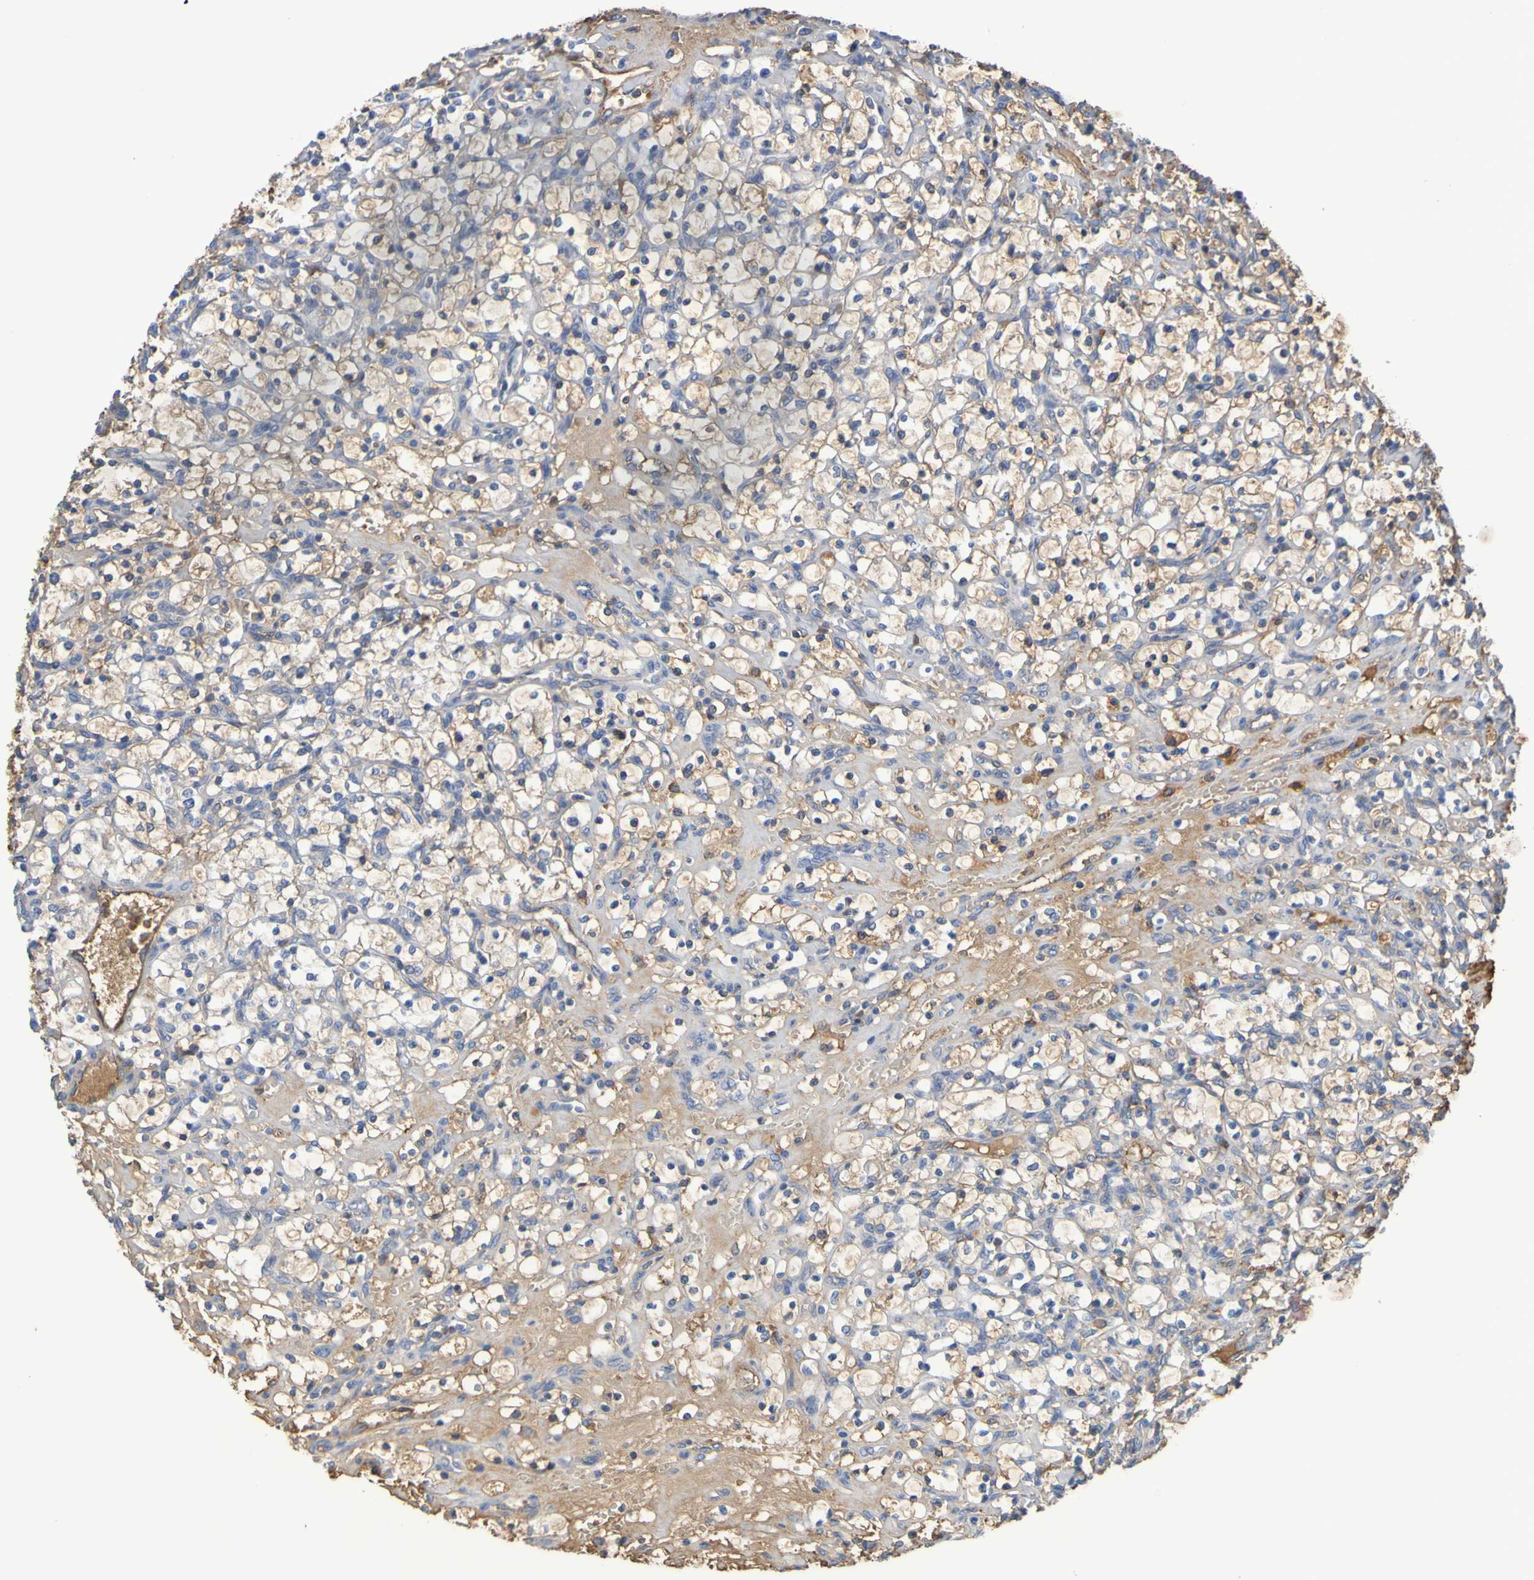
{"staining": {"intensity": "moderate", "quantity": "25%-75%", "location": "cytoplasmic/membranous"}, "tissue": "renal cancer", "cell_type": "Tumor cells", "image_type": "cancer", "snomed": [{"axis": "morphology", "description": "Adenocarcinoma, NOS"}, {"axis": "topography", "description": "Kidney"}], "caption": "Immunohistochemical staining of adenocarcinoma (renal) shows medium levels of moderate cytoplasmic/membranous protein expression in about 25%-75% of tumor cells. (Stains: DAB (3,3'-diaminobenzidine) in brown, nuclei in blue, Microscopy: brightfield microscopy at high magnification).", "gene": "GAB3", "patient": {"sex": "female", "age": 69}}